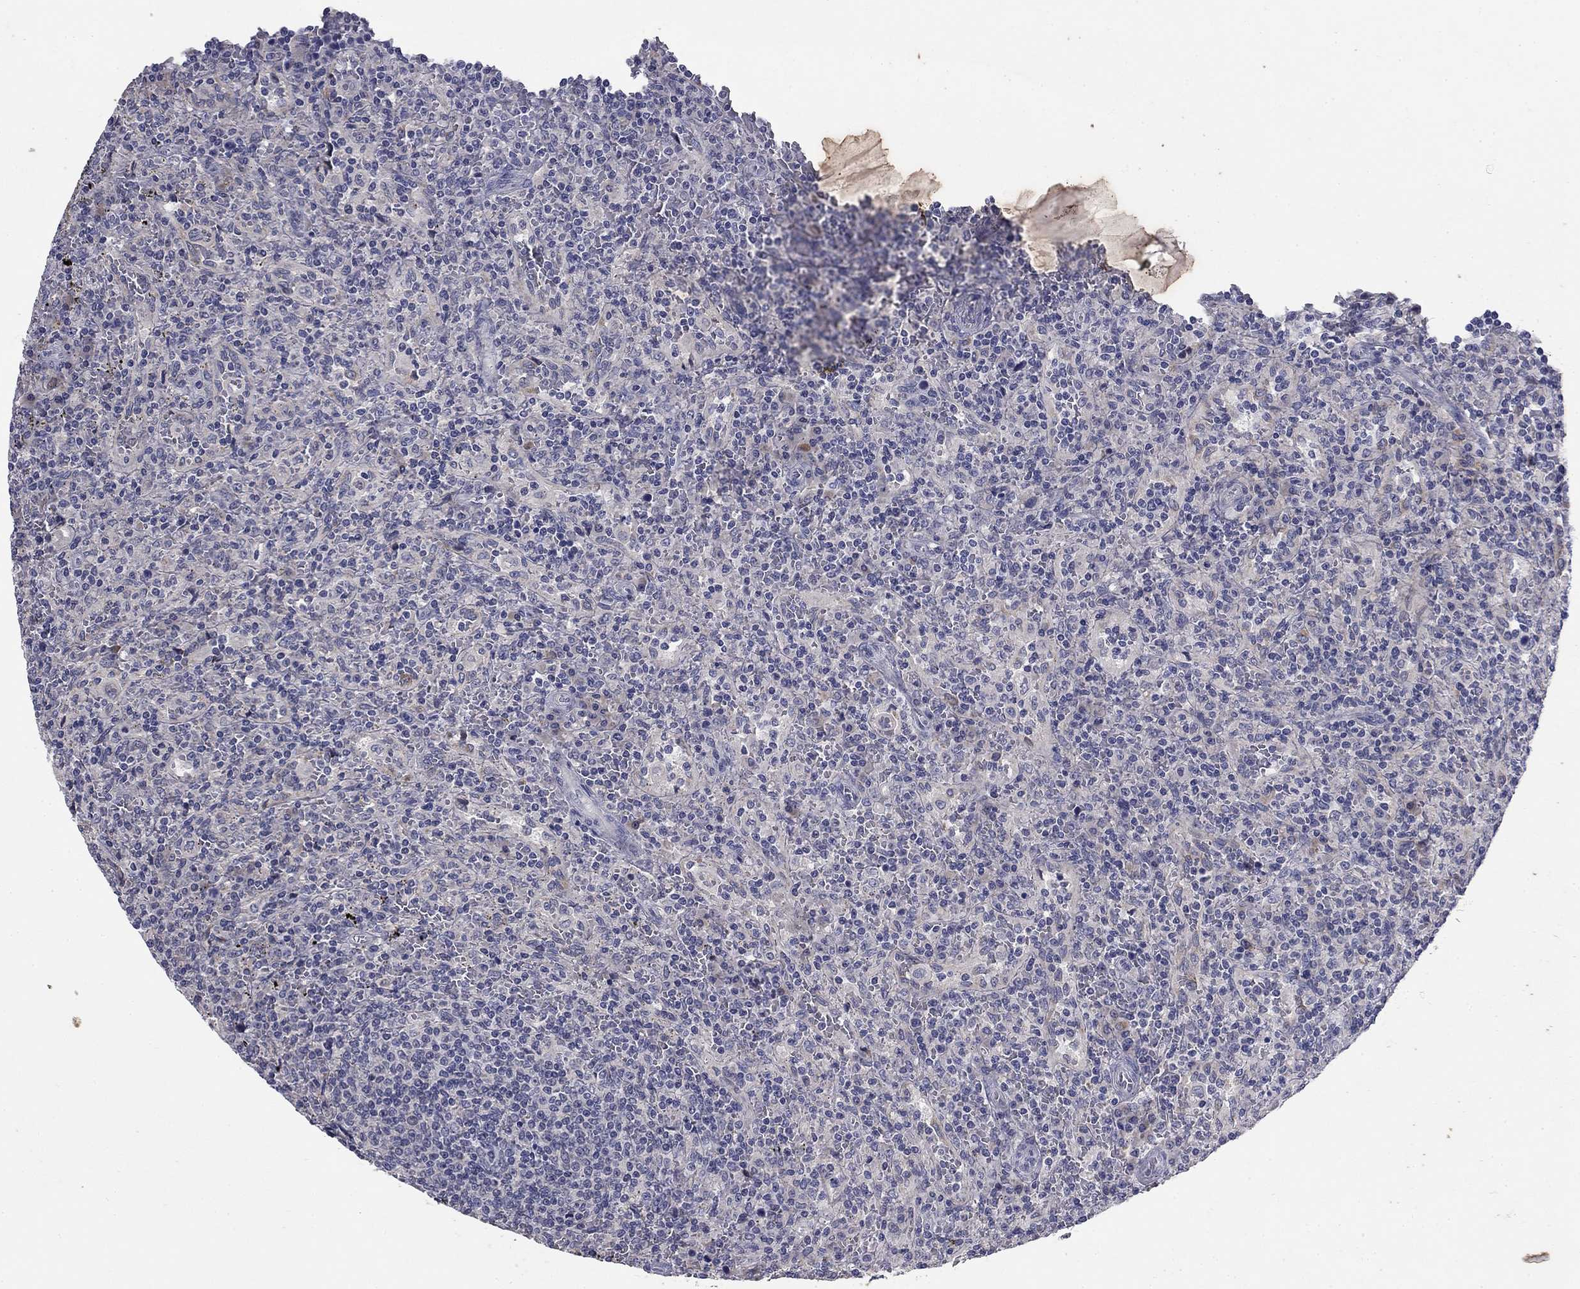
{"staining": {"intensity": "negative", "quantity": "none", "location": "none"}, "tissue": "lymphoma", "cell_type": "Tumor cells", "image_type": "cancer", "snomed": [{"axis": "morphology", "description": "Malignant lymphoma, non-Hodgkin's type, Low grade"}, {"axis": "topography", "description": "Spleen"}], "caption": "Tumor cells show no significant protein expression in lymphoma.", "gene": "COL2A1", "patient": {"sex": "male", "age": 62}}